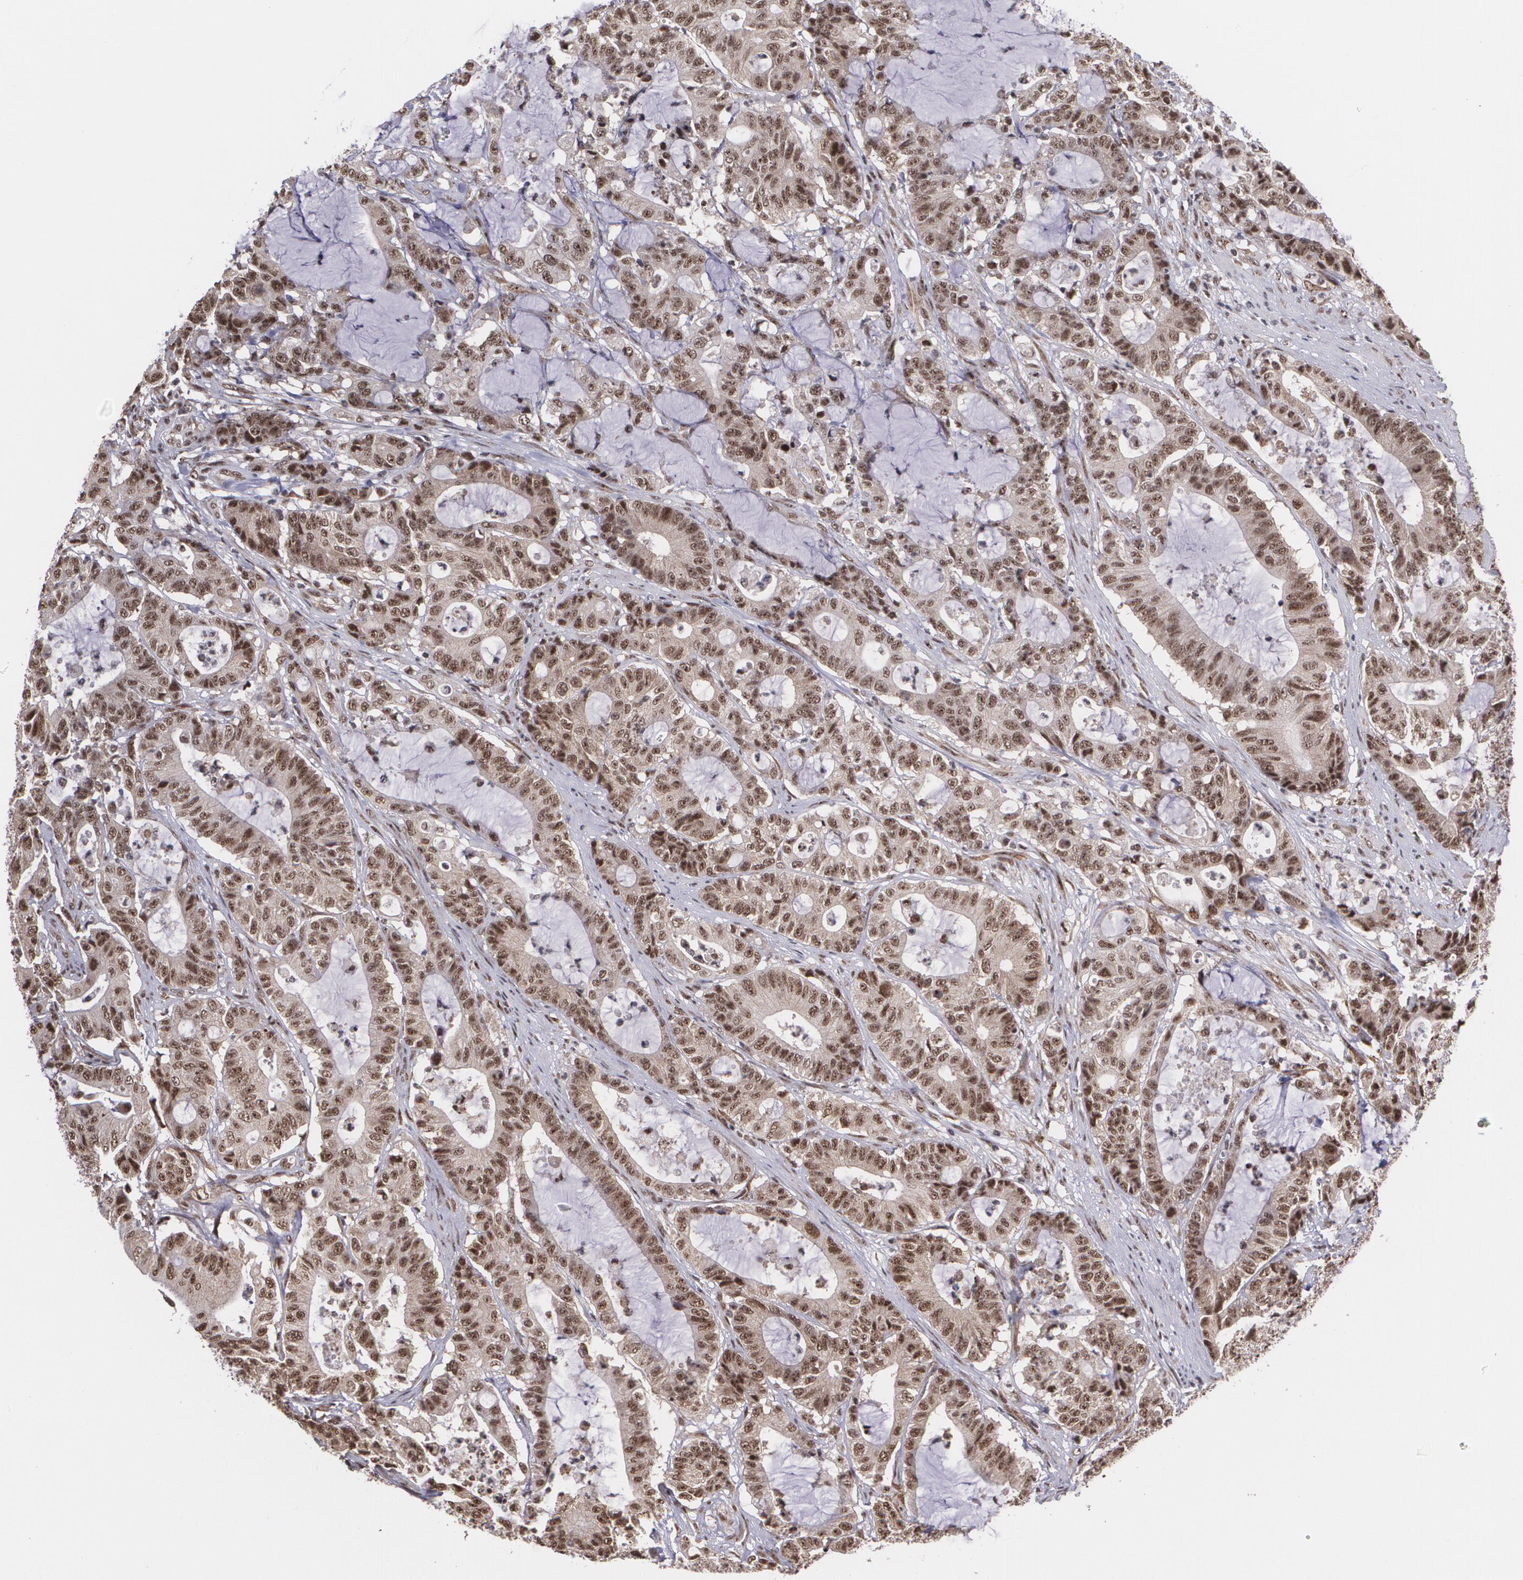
{"staining": {"intensity": "strong", "quantity": ">75%", "location": "cytoplasmic/membranous,nuclear"}, "tissue": "colorectal cancer", "cell_type": "Tumor cells", "image_type": "cancer", "snomed": [{"axis": "morphology", "description": "Adenocarcinoma, NOS"}, {"axis": "topography", "description": "Colon"}], "caption": "This image shows IHC staining of colorectal adenocarcinoma, with high strong cytoplasmic/membranous and nuclear expression in about >75% of tumor cells.", "gene": "C6orf15", "patient": {"sex": "female", "age": 84}}